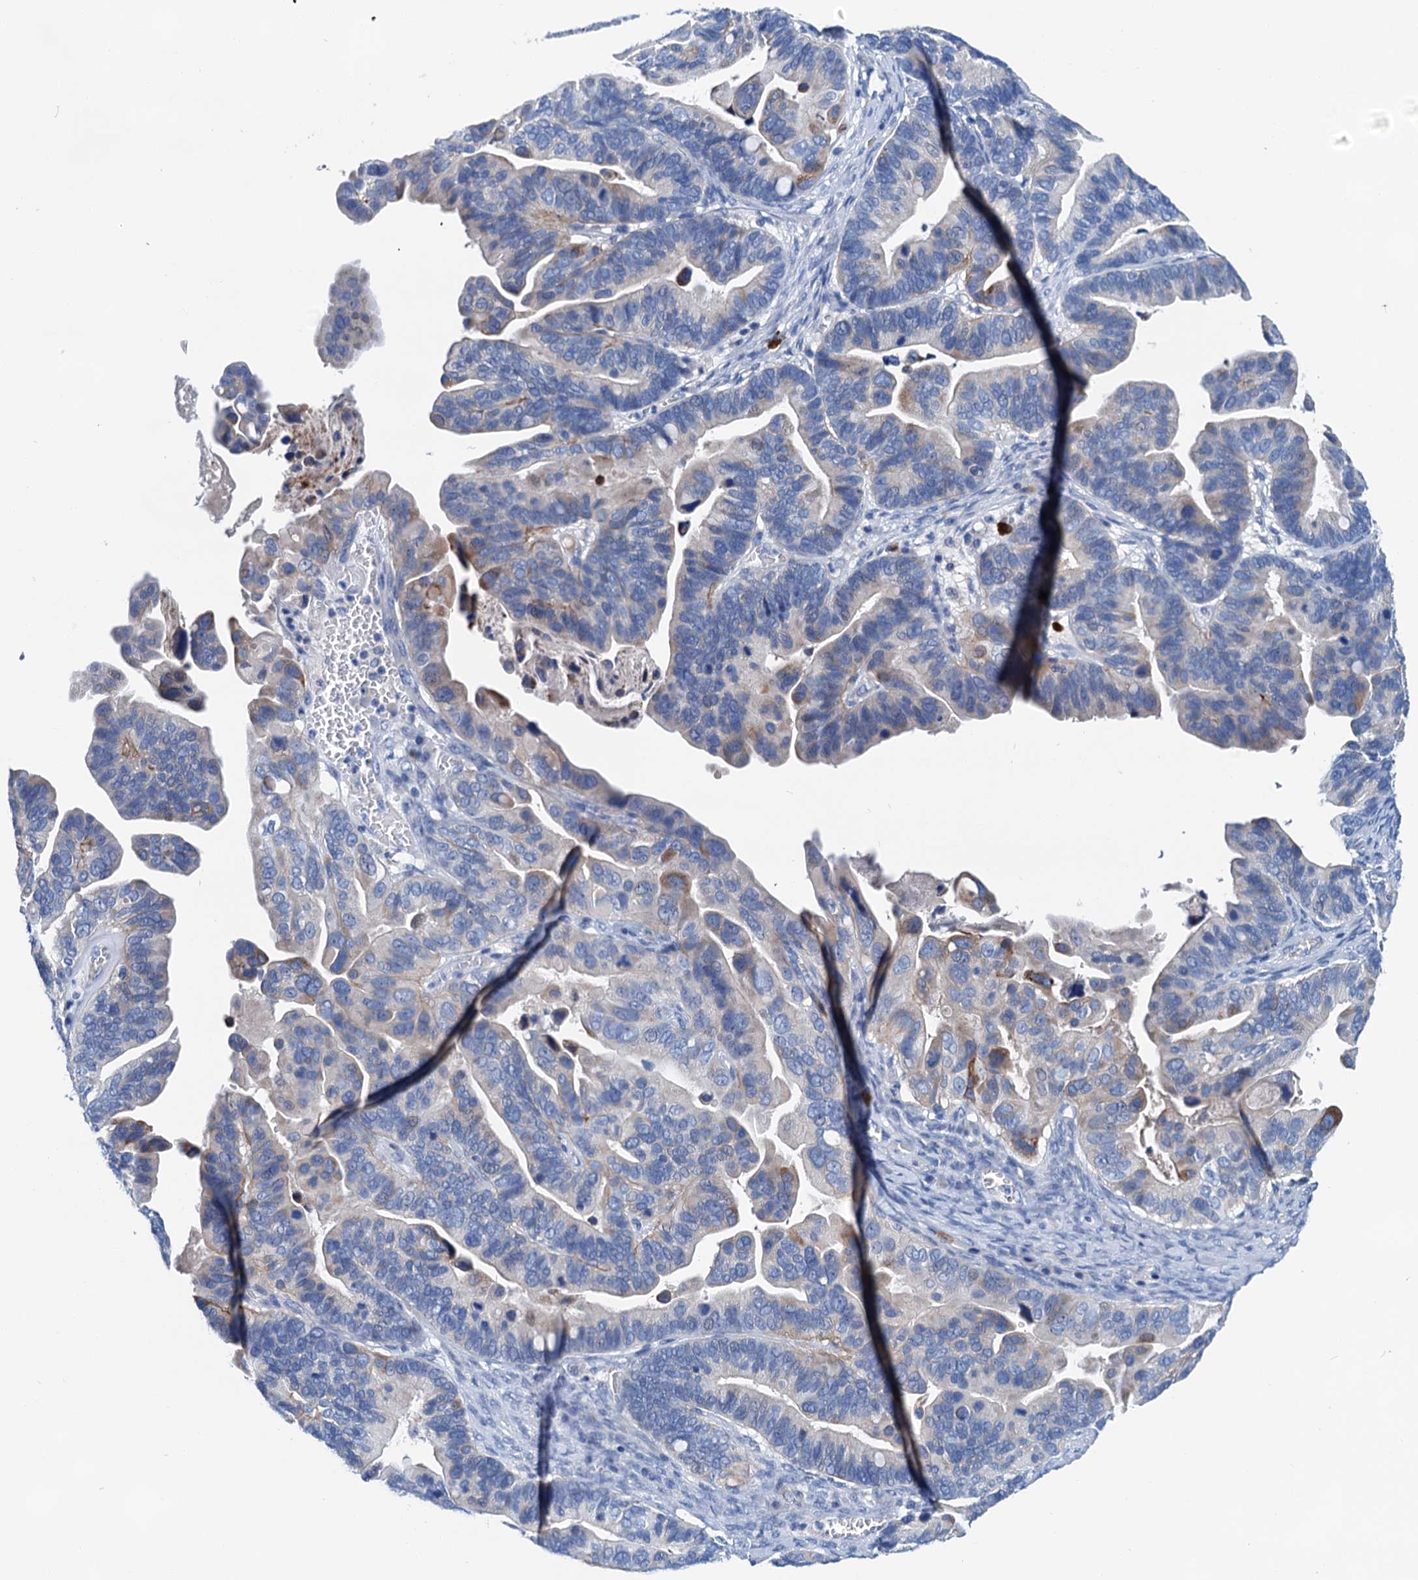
{"staining": {"intensity": "weak", "quantity": "<25%", "location": "cytoplasmic/membranous"}, "tissue": "ovarian cancer", "cell_type": "Tumor cells", "image_type": "cancer", "snomed": [{"axis": "morphology", "description": "Cystadenocarcinoma, serous, NOS"}, {"axis": "topography", "description": "Ovary"}], "caption": "High magnification brightfield microscopy of serous cystadenocarcinoma (ovarian) stained with DAB (brown) and counterstained with hematoxylin (blue): tumor cells show no significant expression.", "gene": "KNDC1", "patient": {"sex": "female", "age": 56}}